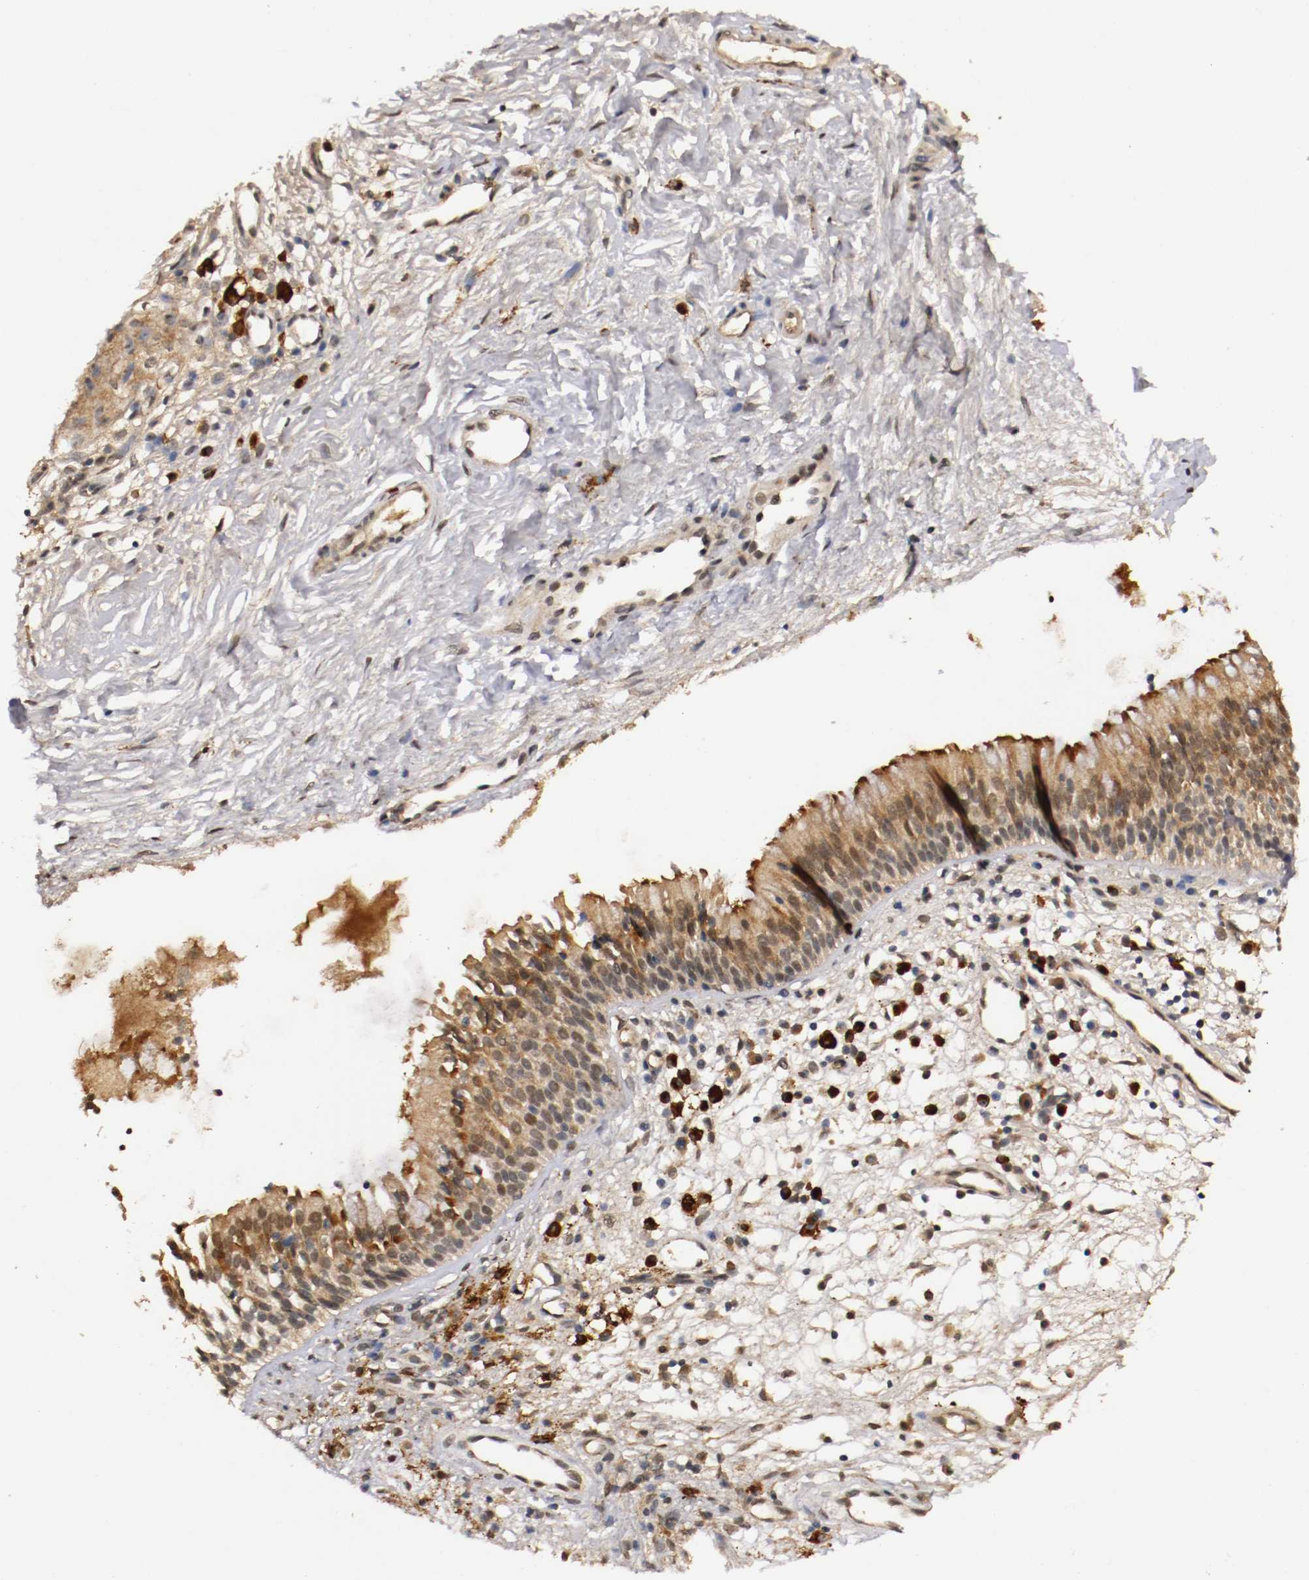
{"staining": {"intensity": "moderate", "quantity": ">75%", "location": "cytoplasmic/membranous,nuclear"}, "tissue": "nasopharynx", "cell_type": "Respiratory epithelial cells", "image_type": "normal", "snomed": [{"axis": "morphology", "description": "Normal tissue, NOS"}, {"axis": "topography", "description": "Nasopharynx"}], "caption": "Immunohistochemistry staining of unremarkable nasopharynx, which exhibits medium levels of moderate cytoplasmic/membranous,nuclear expression in about >75% of respiratory epithelial cells indicating moderate cytoplasmic/membranous,nuclear protein positivity. The staining was performed using DAB (brown) for protein detection and nuclei were counterstained in hematoxylin (blue).", "gene": "DNMT3B", "patient": {"sex": "male", "age": 21}}